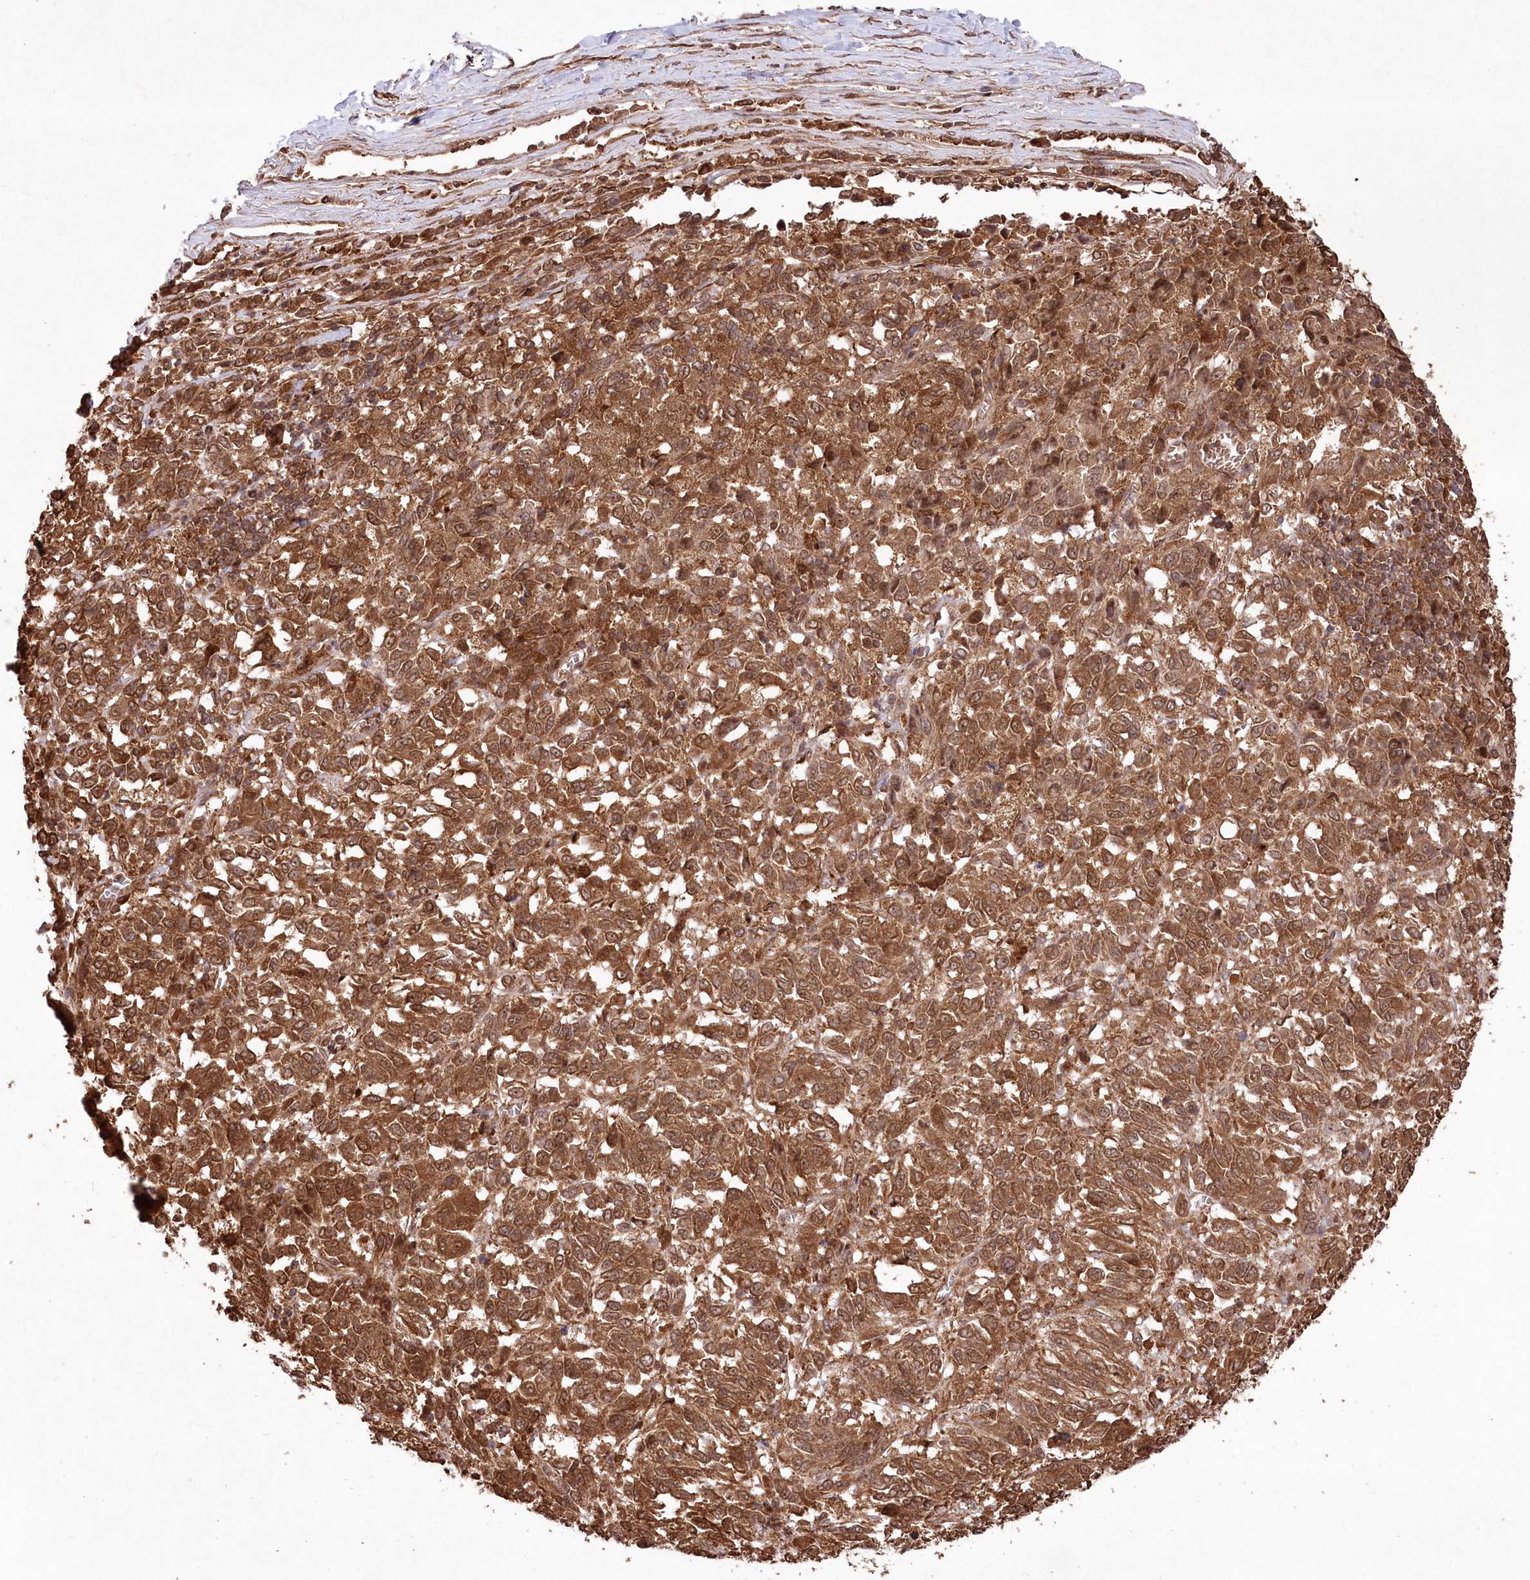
{"staining": {"intensity": "strong", "quantity": ">75%", "location": "cytoplasmic/membranous,nuclear"}, "tissue": "melanoma", "cell_type": "Tumor cells", "image_type": "cancer", "snomed": [{"axis": "morphology", "description": "Malignant melanoma, Metastatic site"}, {"axis": "topography", "description": "Lung"}], "caption": "Immunohistochemical staining of human melanoma demonstrates high levels of strong cytoplasmic/membranous and nuclear expression in approximately >75% of tumor cells.", "gene": "PSMA1", "patient": {"sex": "male", "age": 64}}